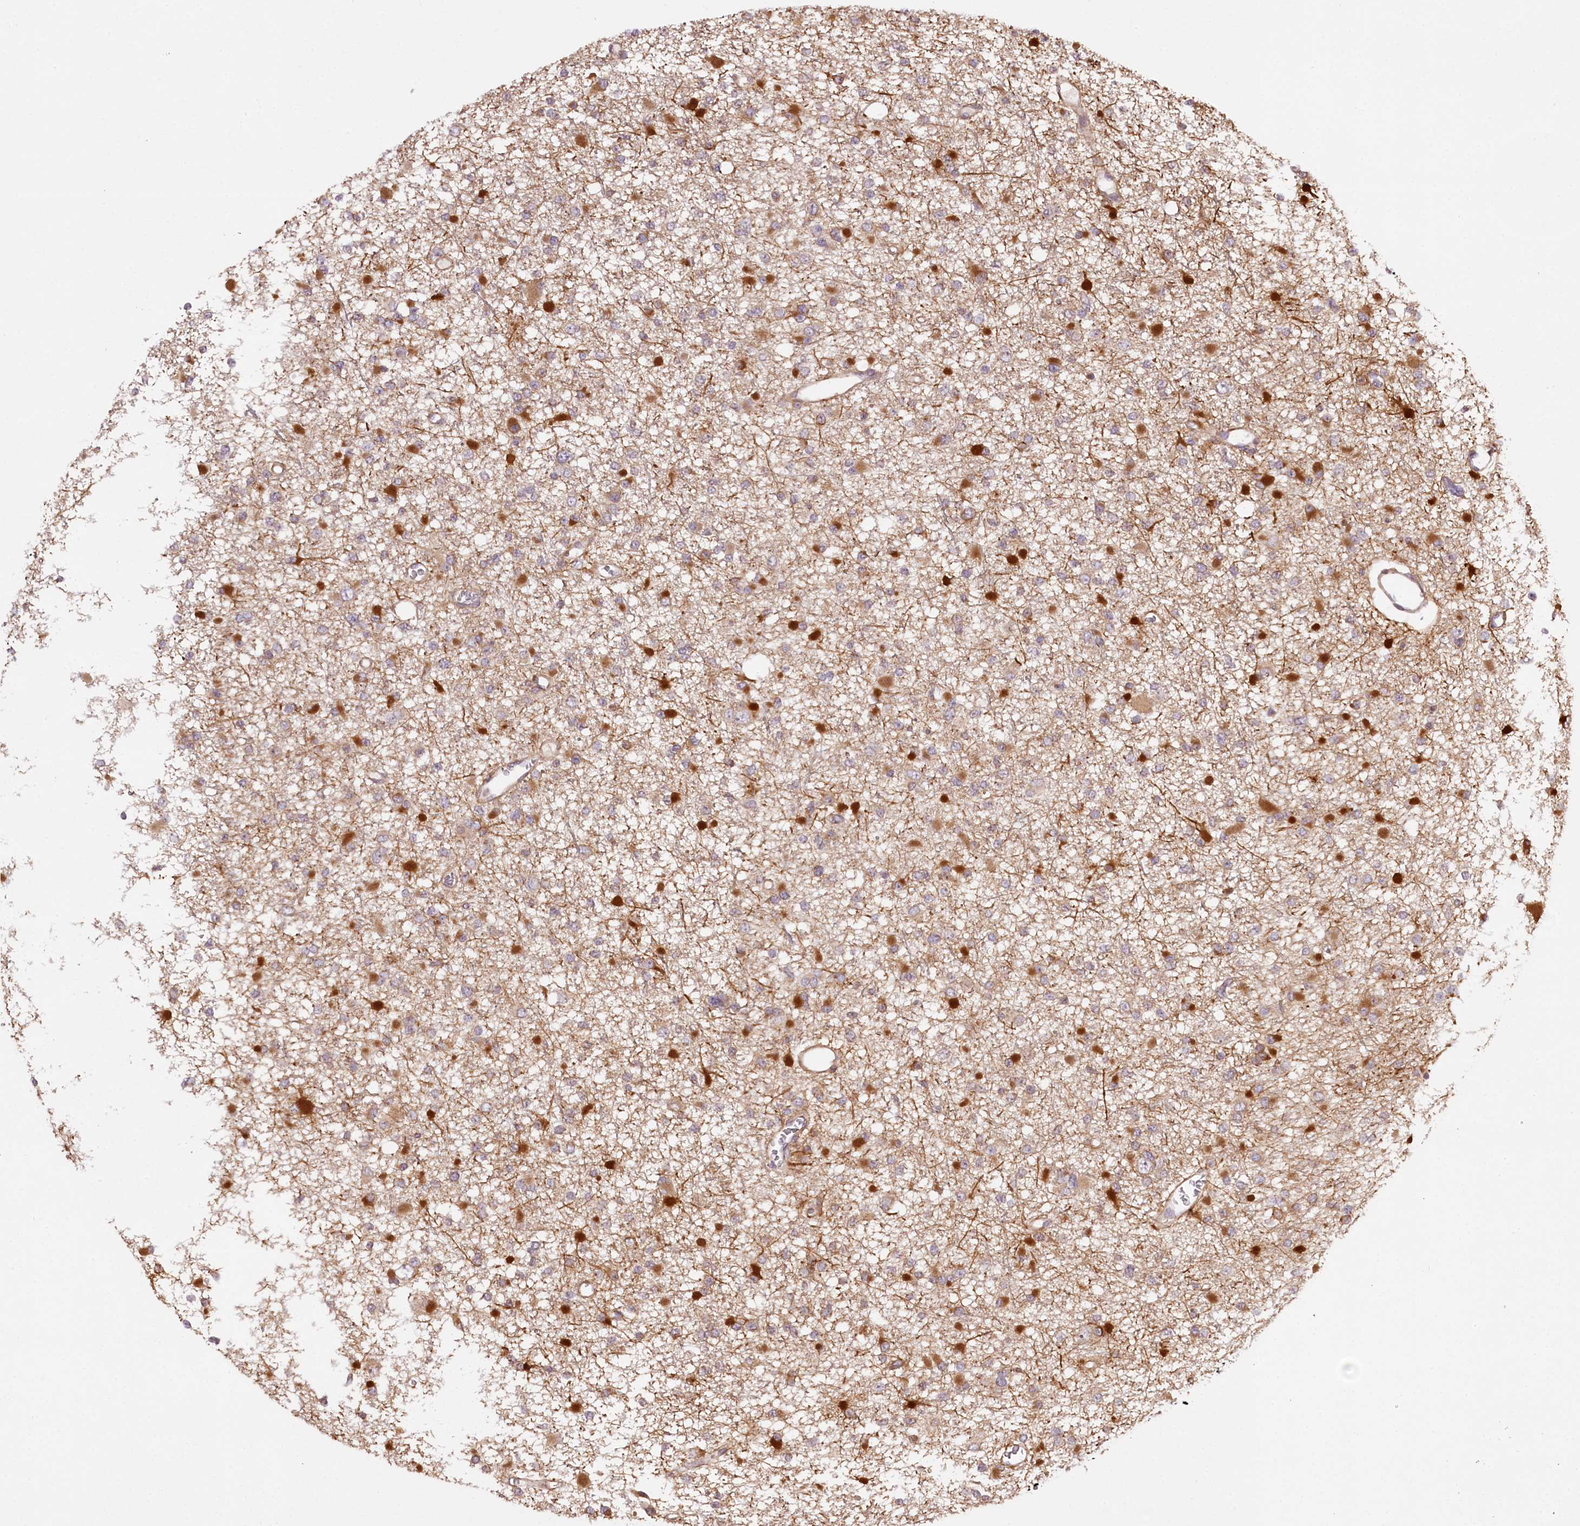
{"staining": {"intensity": "weak", "quantity": "<25%", "location": "cytoplasmic/membranous"}, "tissue": "glioma", "cell_type": "Tumor cells", "image_type": "cancer", "snomed": [{"axis": "morphology", "description": "Glioma, malignant, Low grade"}, {"axis": "topography", "description": "Brain"}], "caption": "This histopathology image is of glioma stained with IHC to label a protein in brown with the nuclei are counter-stained blue. There is no staining in tumor cells.", "gene": "TARS1", "patient": {"sex": "female", "age": 22}}